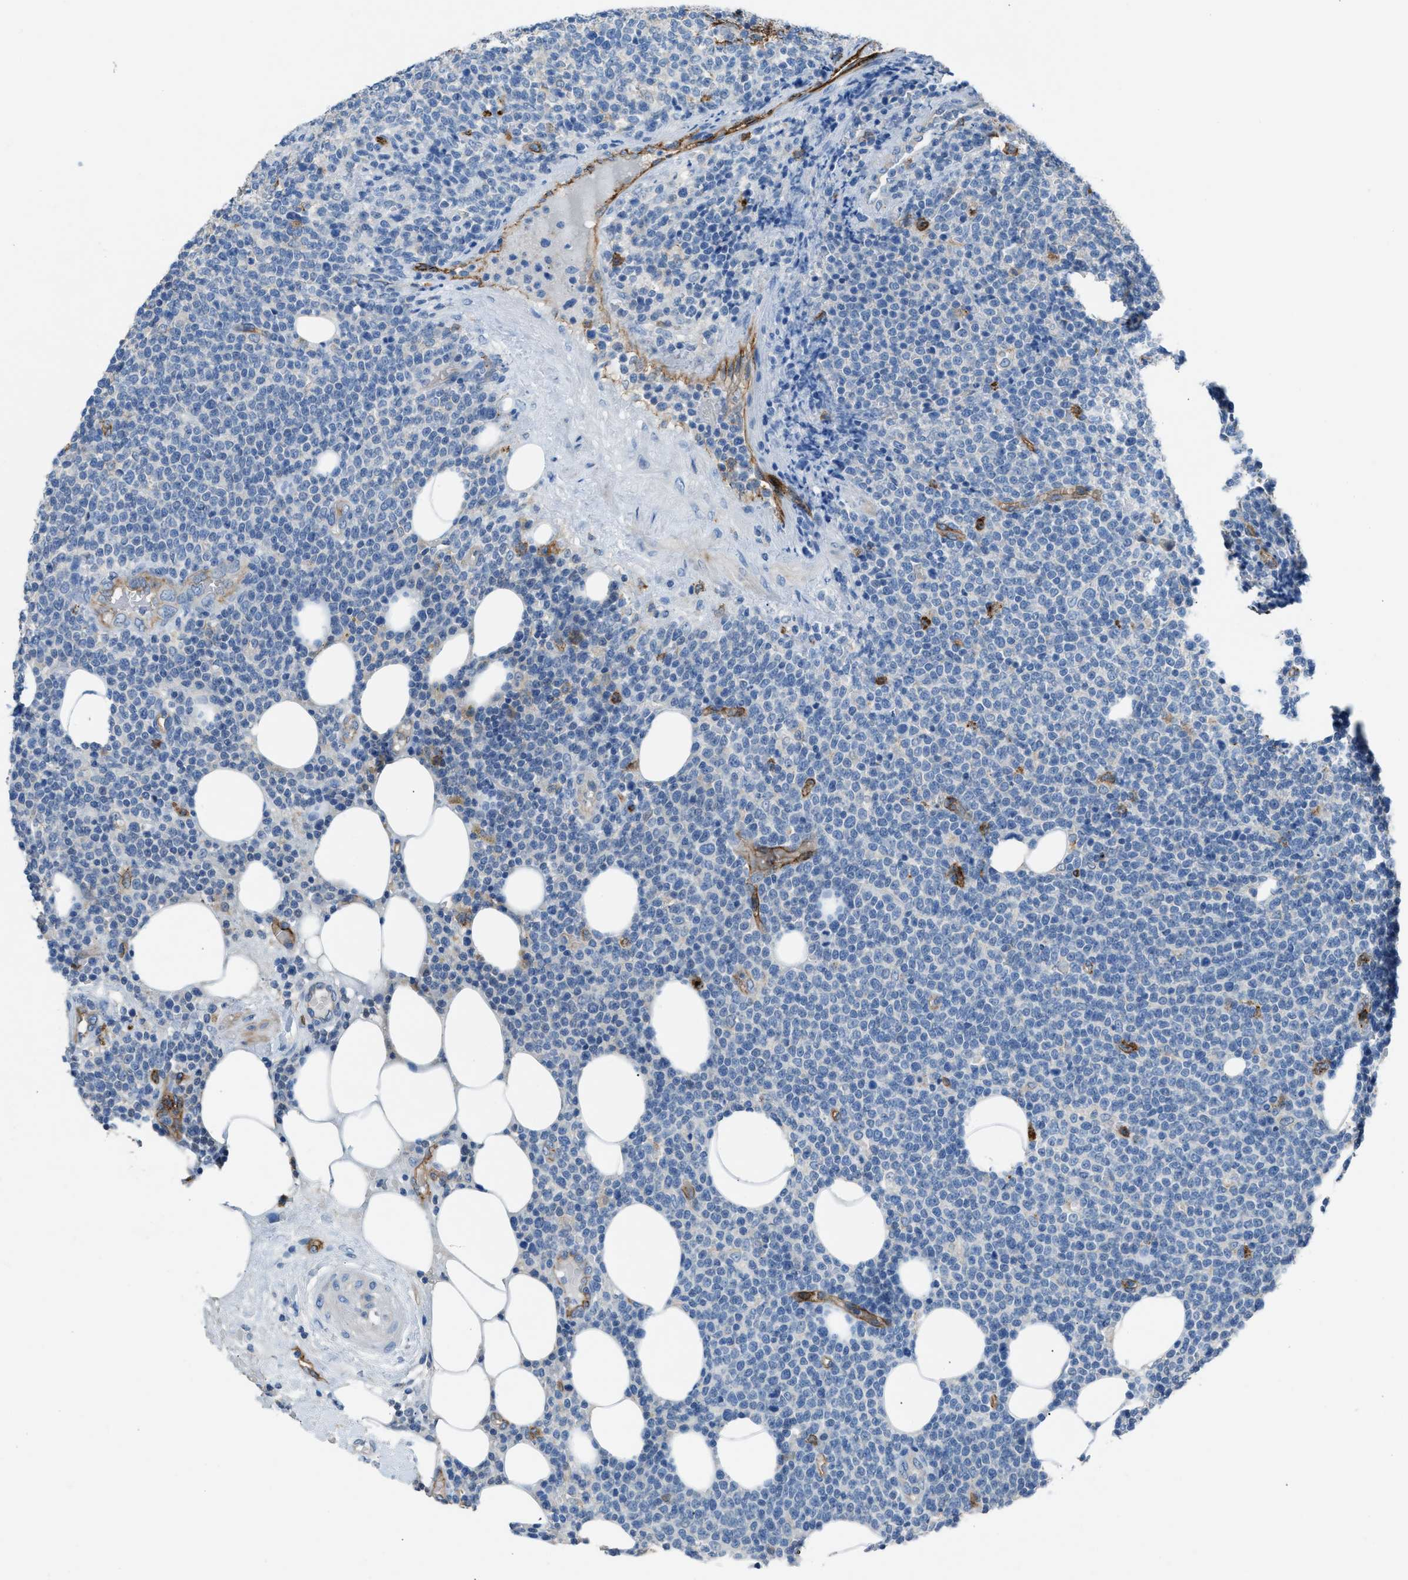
{"staining": {"intensity": "negative", "quantity": "none", "location": "none"}, "tissue": "lymphoma", "cell_type": "Tumor cells", "image_type": "cancer", "snomed": [{"axis": "morphology", "description": "Malignant lymphoma, non-Hodgkin's type, High grade"}, {"axis": "topography", "description": "Lymph node"}], "caption": "Micrograph shows no protein positivity in tumor cells of lymphoma tissue.", "gene": "DYSF", "patient": {"sex": "male", "age": 61}}